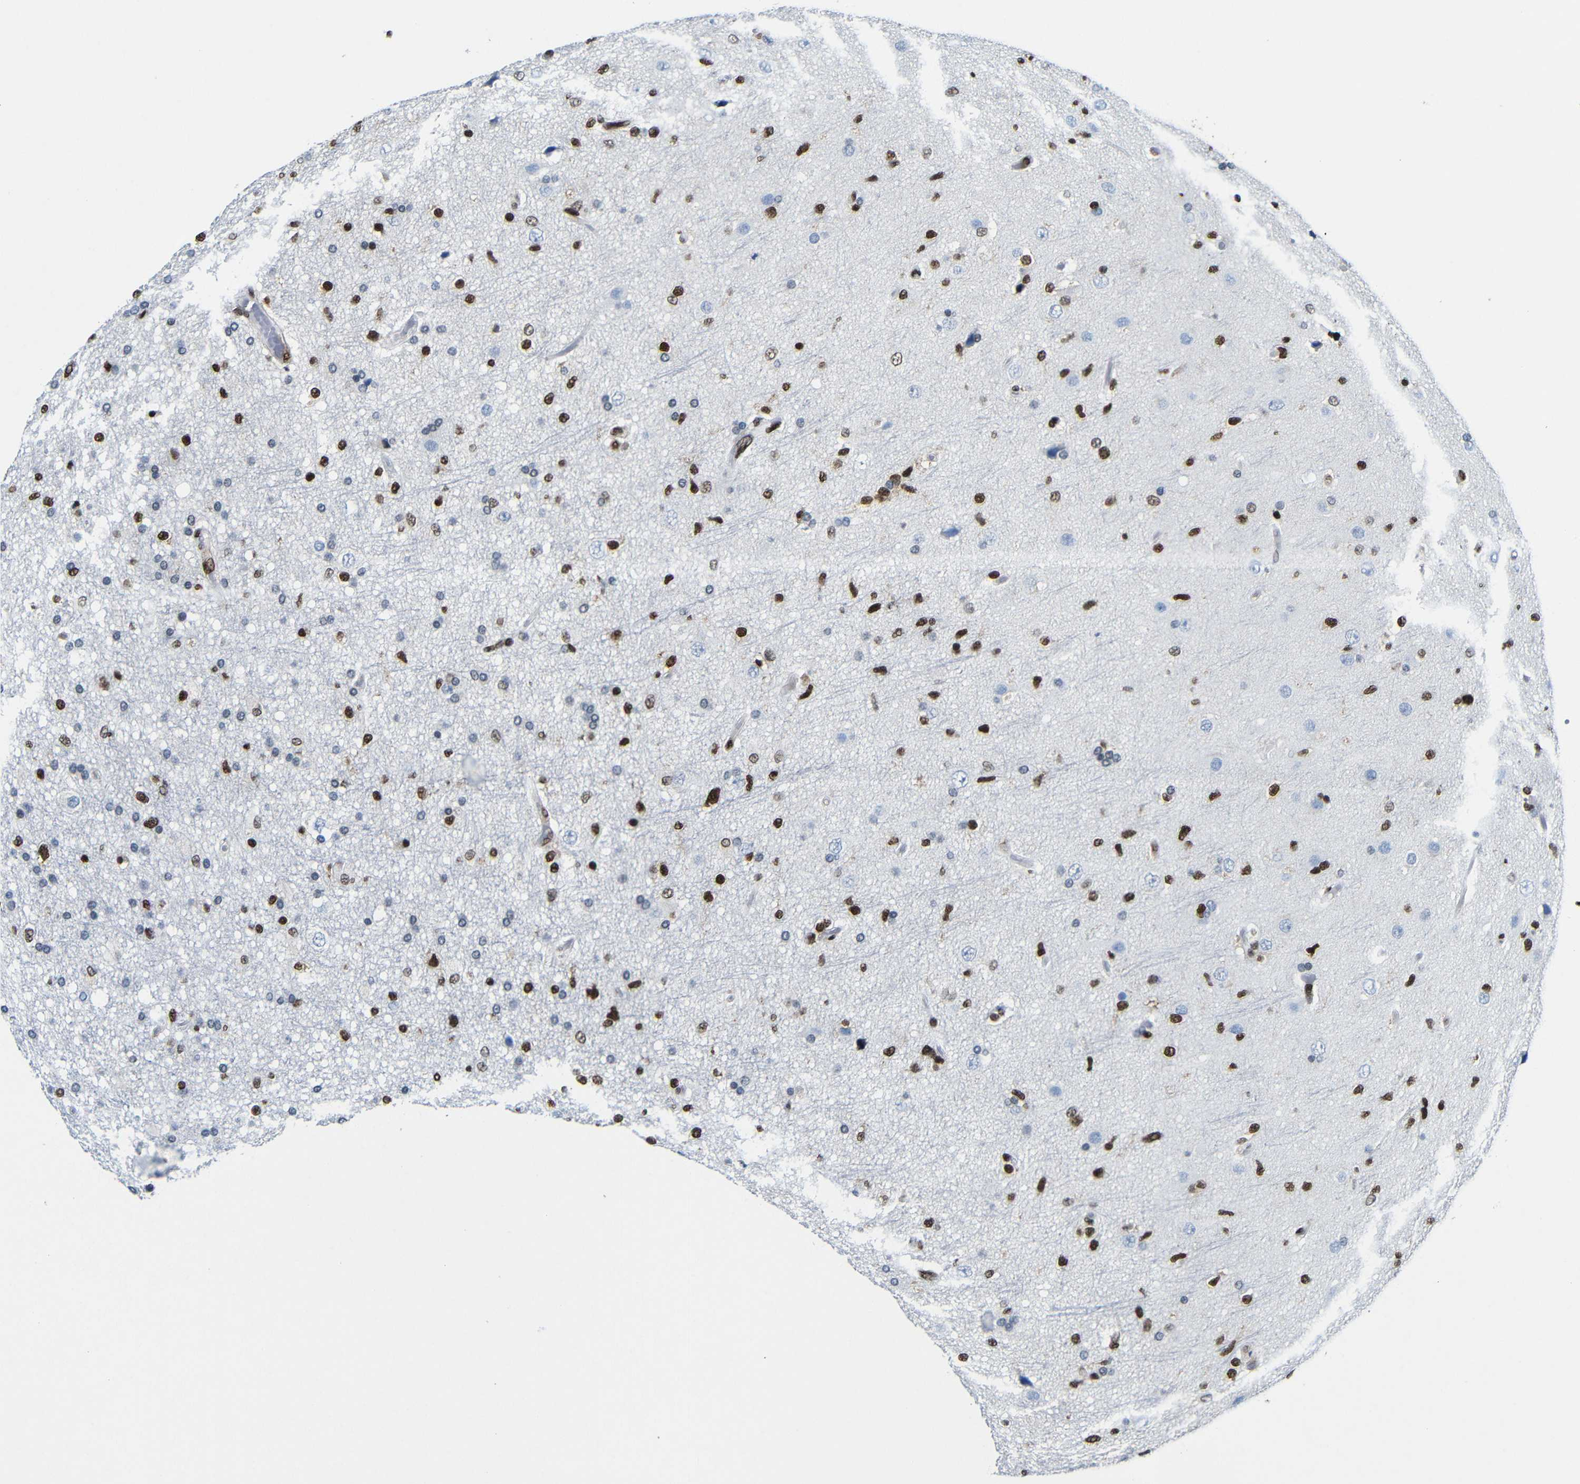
{"staining": {"intensity": "strong", "quantity": "25%-75%", "location": "nuclear"}, "tissue": "glioma", "cell_type": "Tumor cells", "image_type": "cancer", "snomed": [{"axis": "morphology", "description": "Glioma, malignant, High grade"}, {"axis": "topography", "description": "Brain"}], "caption": "High-grade glioma (malignant) was stained to show a protein in brown. There is high levels of strong nuclear staining in approximately 25%-75% of tumor cells. The staining is performed using DAB brown chromogen to label protein expression. The nuclei are counter-stained blue using hematoxylin.", "gene": "PTBP1", "patient": {"sex": "male", "age": 33}}